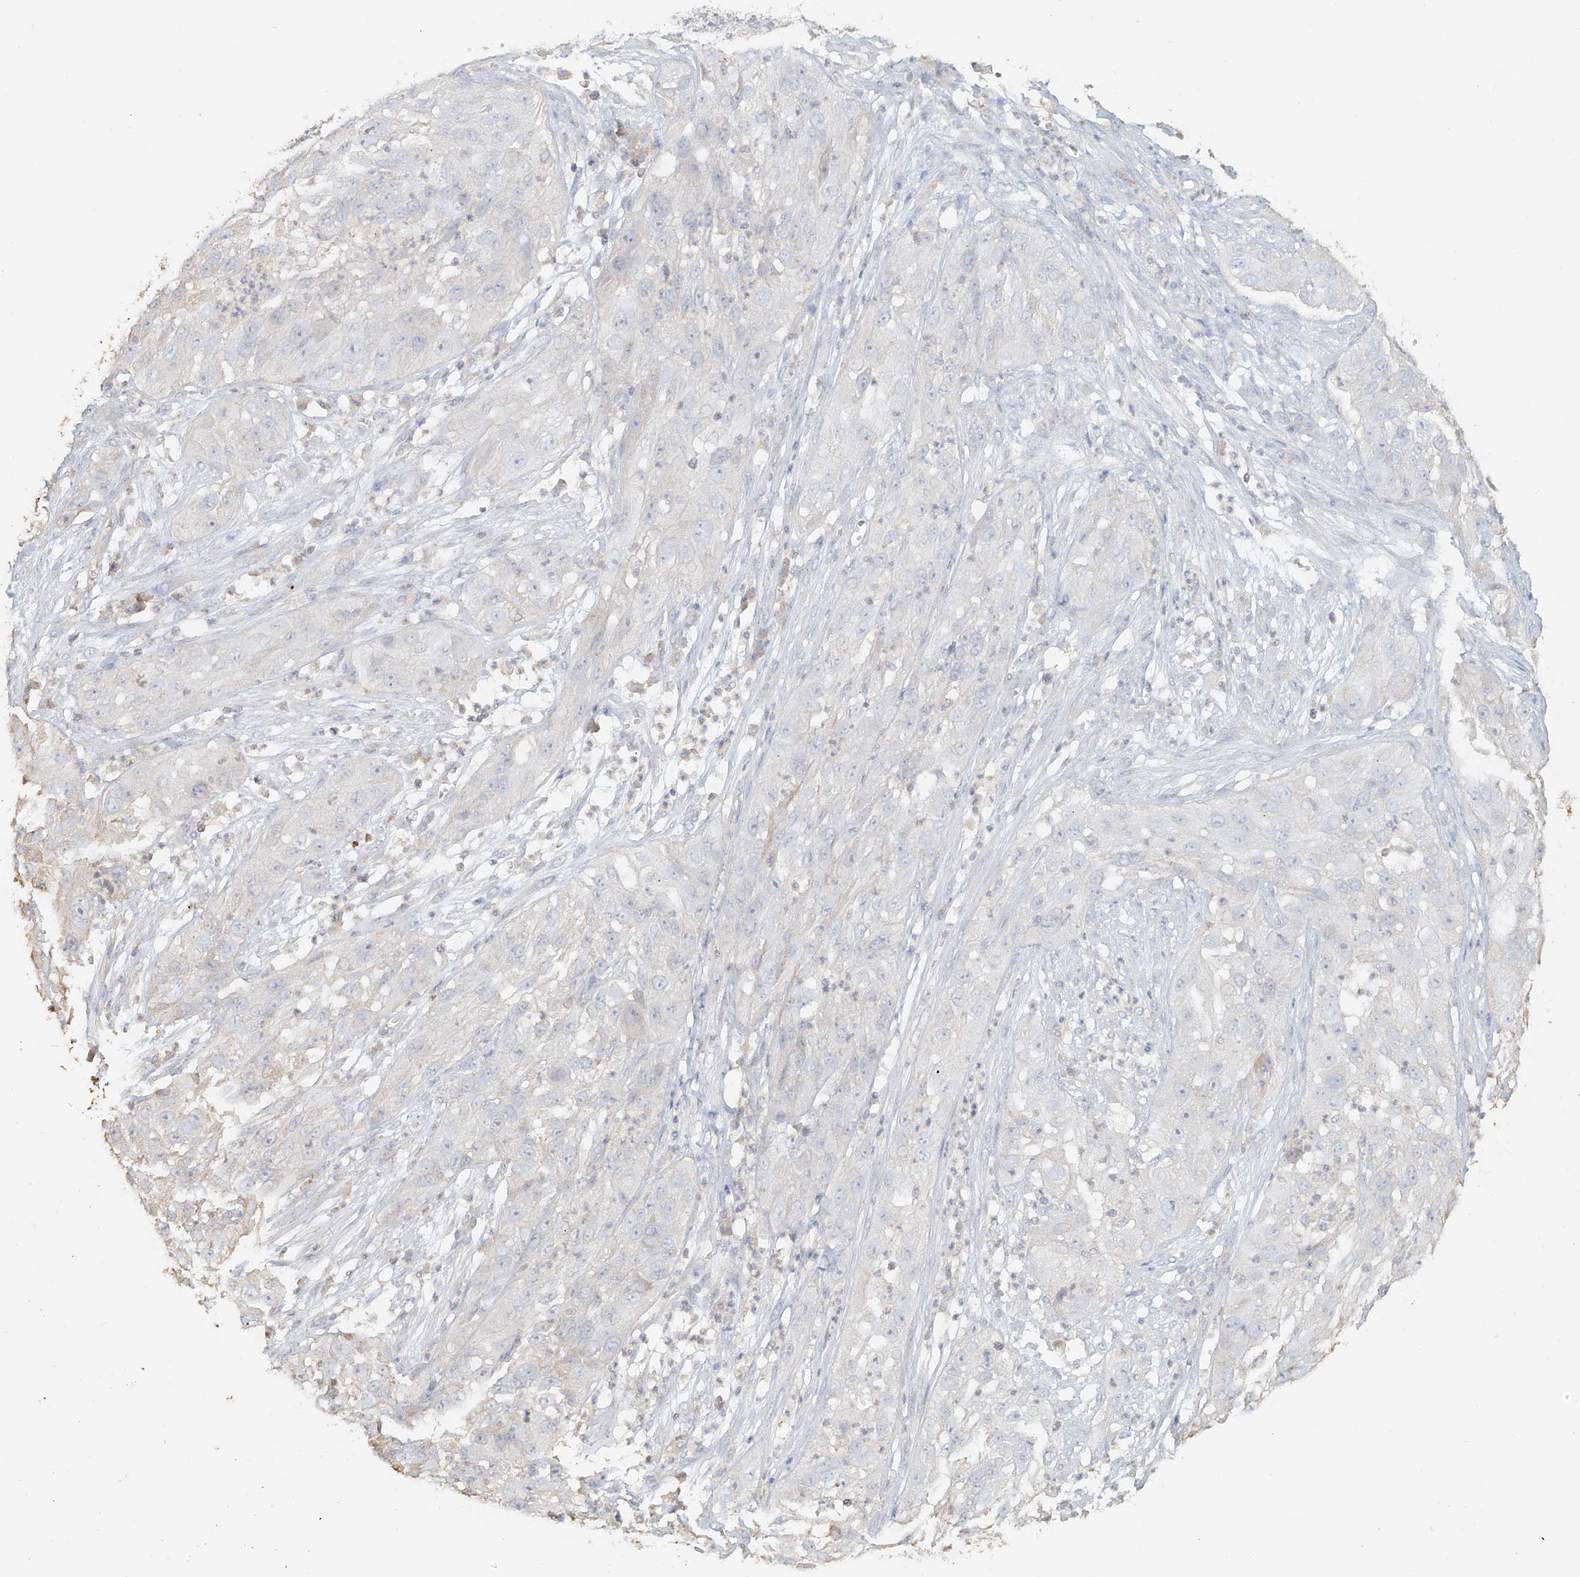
{"staining": {"intensity": "negative", "quantity": "none", "location": "none"}, "tissue": "cervical cancer", "cell_type": "Tumor cells", "image_type": "cancer", "snomed": [{"axis": "morphology", "description": "Squamous cell carcinoma, NOS"}, {"axis": "topography", "description": "Cervix"}], "caption": "Image shows no significant protein staining in tumor cells of squamous cell carcinoma (cervical).", "gene": "NPHS1", "patient": {"sex": "female", "age": 32}}